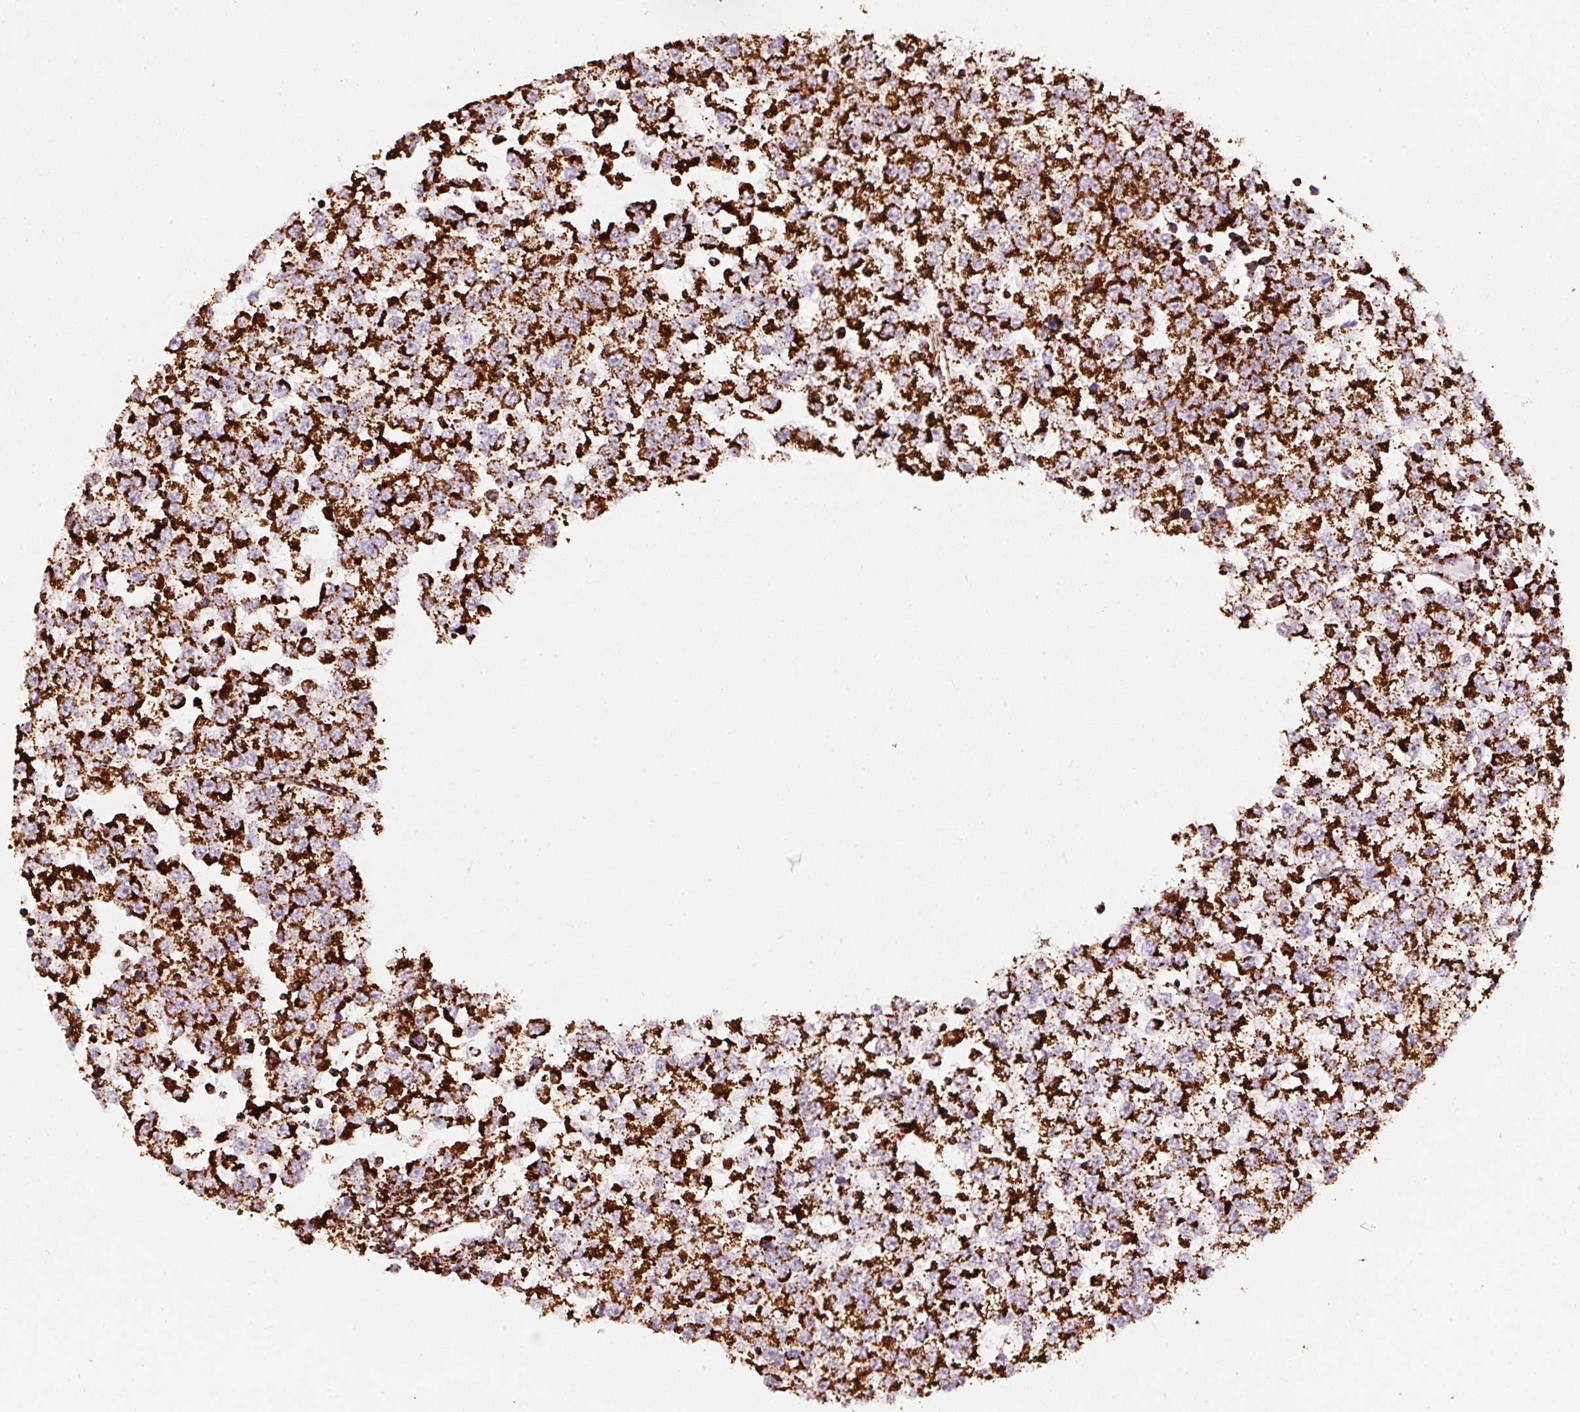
{"staining": {"intensity": "strong", "quantity": ">75%", "location": "cytoplasmic/membranous"}, "tissue": "testis cancer", "cell_type": "Tumor cells", "image_type": "cancer", "snomed": [{"axis": "morphology", "description": "Seminoma, NOS"}, {"axis": "topography", "description": "Testis"}], "caption": "Human seminoma (testis) stained with a protein marker shows strong staining in tumor cells.", "gene": "UQCRC1", "patient": {"sex": "male", "age": 65}}